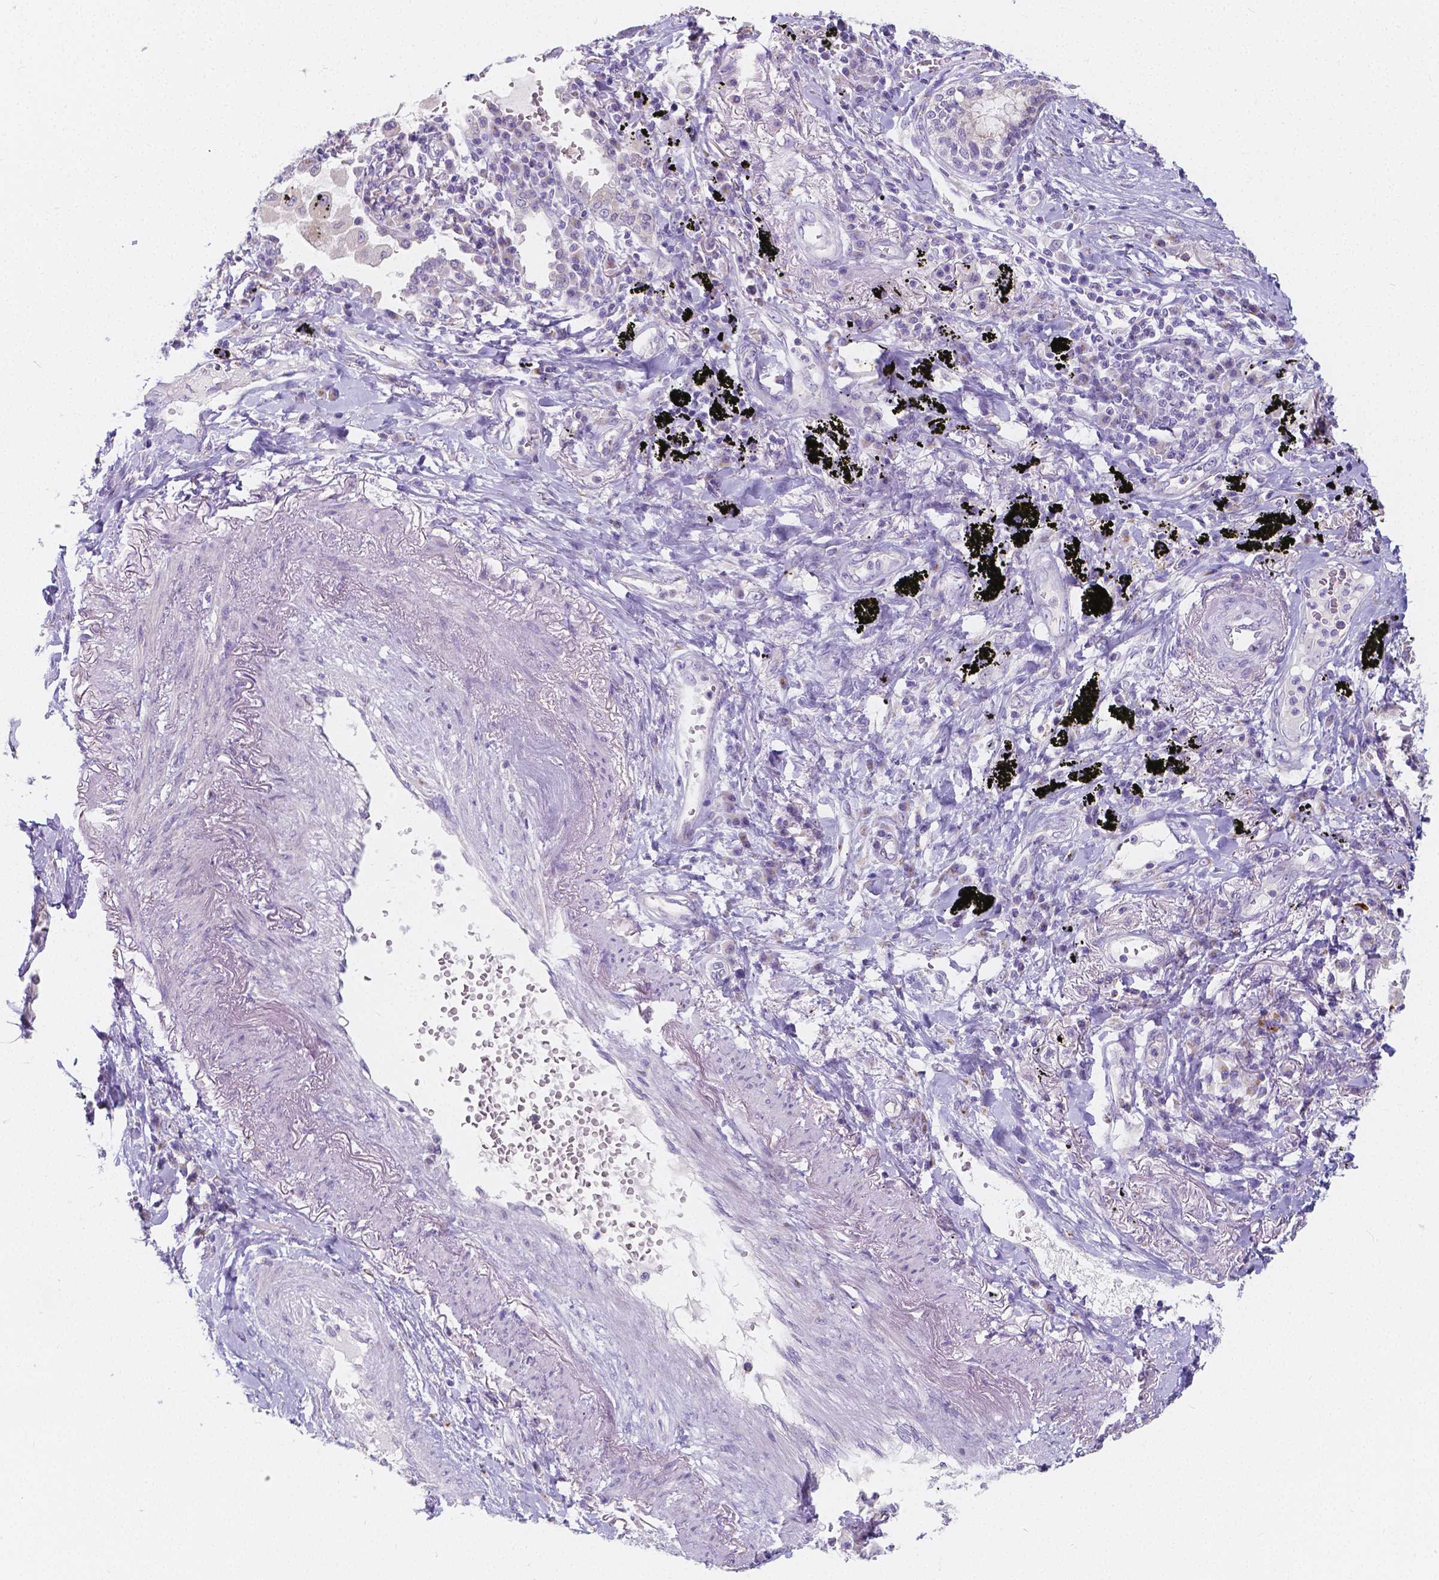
{"staining": {"intensity": "negative", "quantity": "none", "location": "none"}, "tissue": "lung cancer", "cell_type": "Tumor cells", "image_type": "cancer", "snomed": [{"axis": "morphology", "description": "Squamous cell carcinoma, NOS"}, {"axis": "topography", "description": "Lung"}], "caption": "This is an IHC histopathology image of human lung cancer (squamous cell carcinoma). There is no expression in tumor cells.", "gene": "RNF186", "patient": {"sex": "male", "age": 78}}